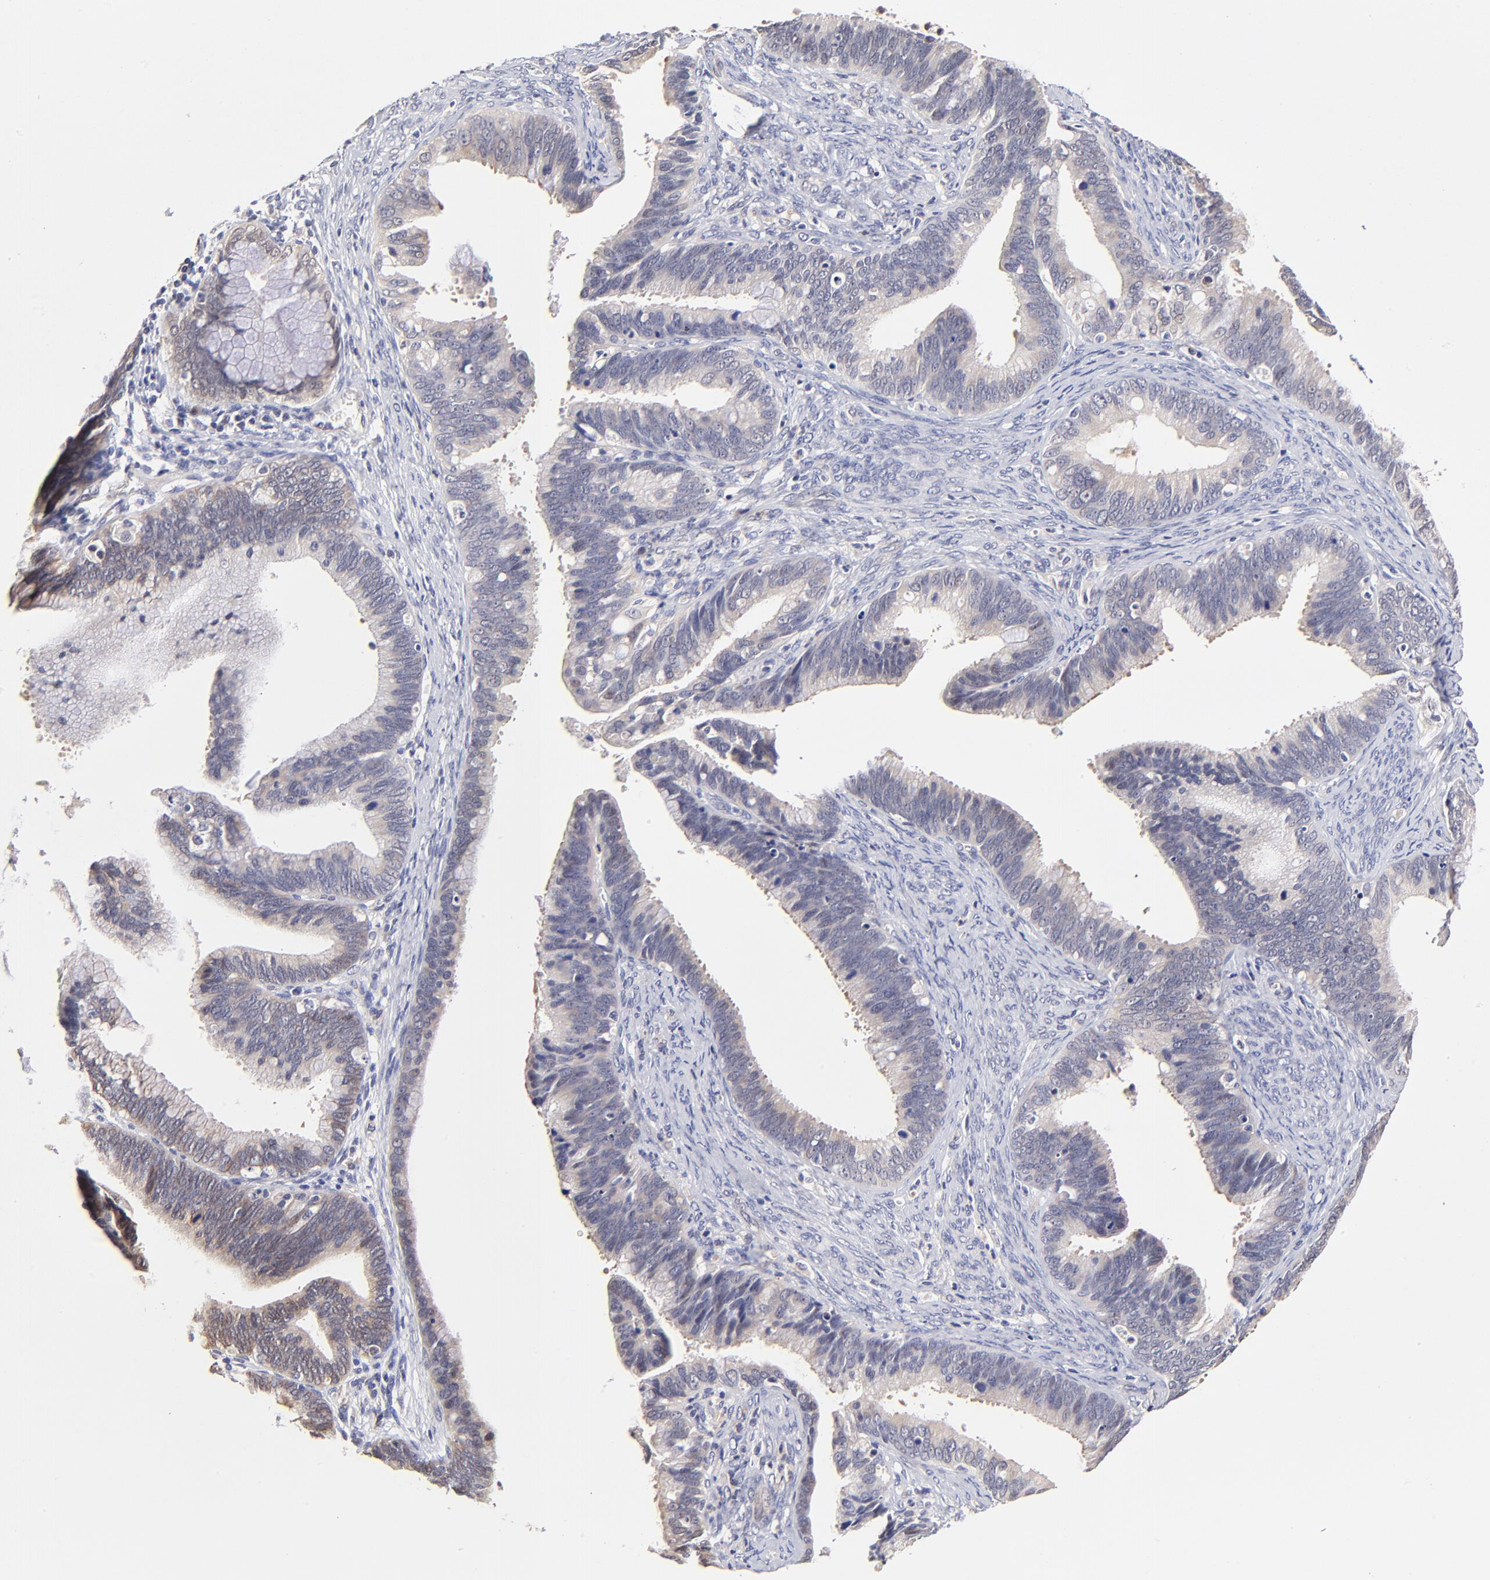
{"staining": {"intensity": "weak", "quantity": "25%-75%", "location": "cytoplasmic/membranous"}, "tissue": "cervical cancer", "cell_type": "Tumor cells", "image_type": "cancer", "snomed": [{"axis": "morphology", "description": "Adenocarcinoma, NOS"}, {"axis": "topography", "description": "Cervix"}], "caption": "A micrograph of cervical adenocarcinoma stained for a protein displays weak cytoplasmic/membranous brown staining in tumor cells. Immunohistochemistry (ihc) stains the protein of interest in brown and the nuclei are stained blue.", "gene": "ZNF10", "patient": {"sex": "female", "age": 47}}